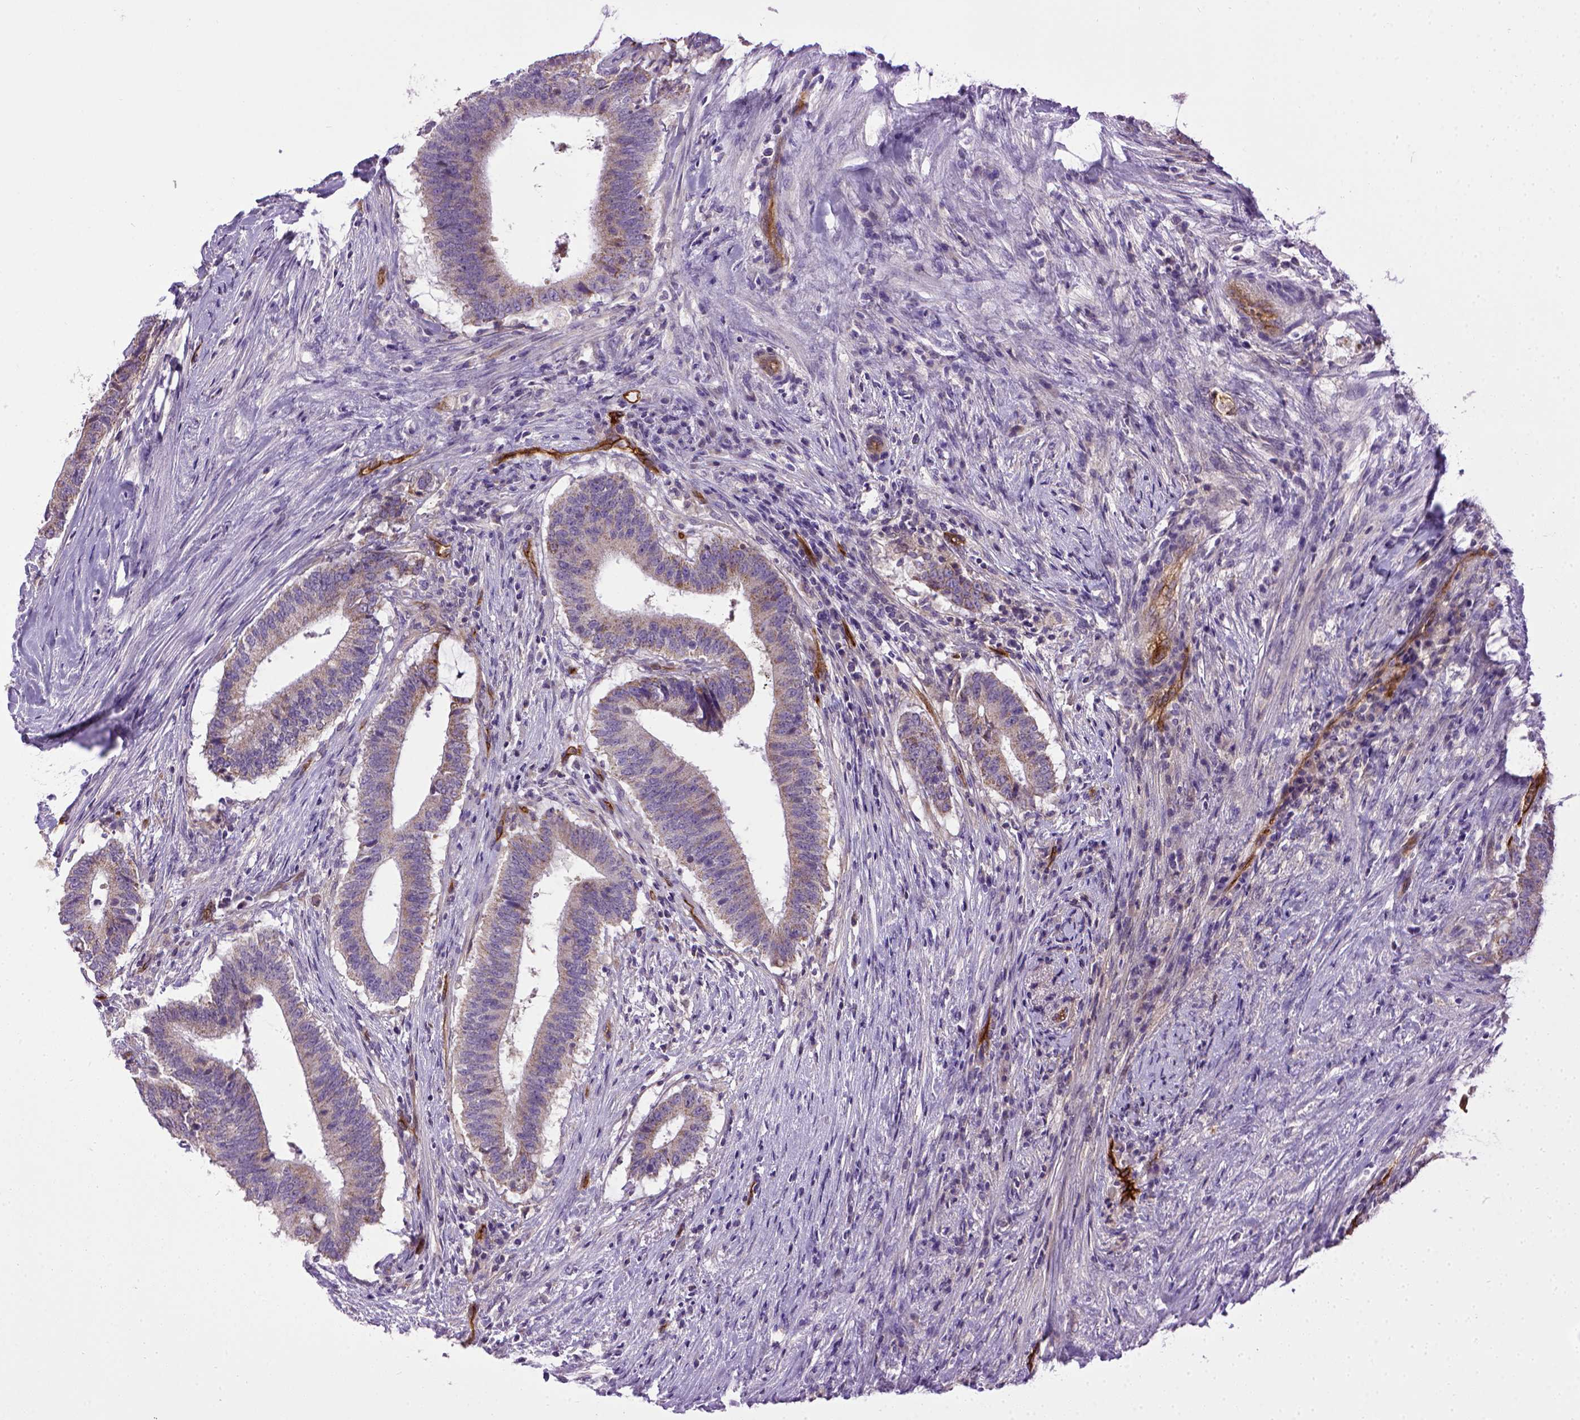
{"staining": {"intensity": "weak", "quantity": "25%-75%", "location": "cytoplasmic/membranous"}, "tissue": "colorectal cancer", "cell_type": "Tumor cells", "image_type": "cancer", "snomed": [{"axis": "morphology", "description": "Adenocarcinoma, NOS"}, {"axis": "topography", "description": "Colon"}], "caption": "Protein staining of colorectal cancer (adenocarcinoma) tissue exhibits weak cytoplasmic/membranous expression in about 25%-75% of tumor cells.", "gene": "ENG", "patient": {"sex": "female", "age": 43}}